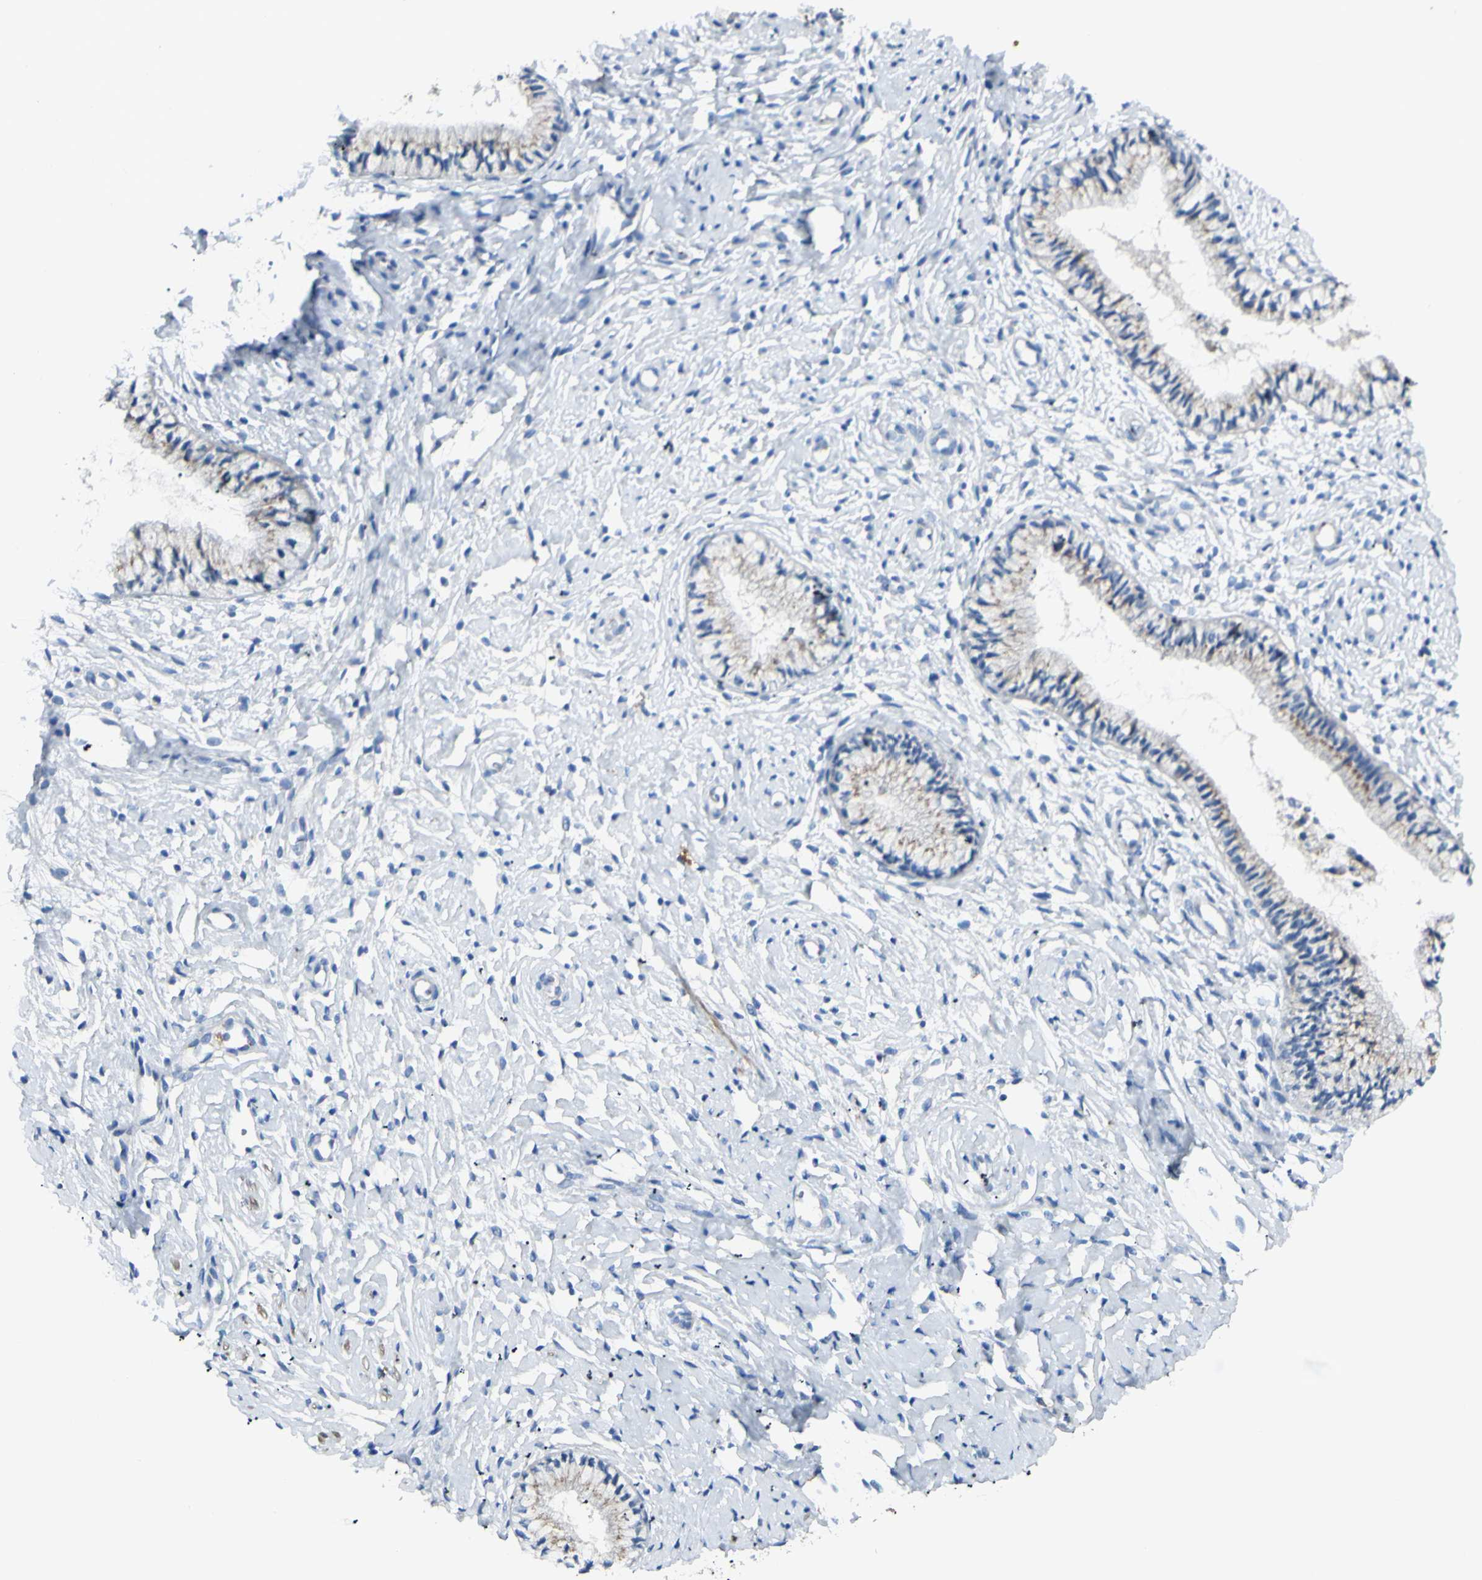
{"staining": {"intensity": "moderate", "quantity": "25%-75%", "location": "cytoplasmic/membranous"}, "tissue": "cervix", "cell_type": "Glandular cells", "image_type": "normal", "snomed": [{"axis": "morphology", "description": "Normal tissue, NOS"}, {"axis": "topography", "description": "Cervix"}], "caption": "This photomicrograph exhibits unremarkable cervix stained with immunohistochemistry (IHC) to label a protein in brown. The cytoplasmic/membranous of glandular cells show moderate positivity for the protein. Nuclei are counter-stained blue.", "gene": "B4GALT3", "patient": {"sex": "female", "age": 46}}